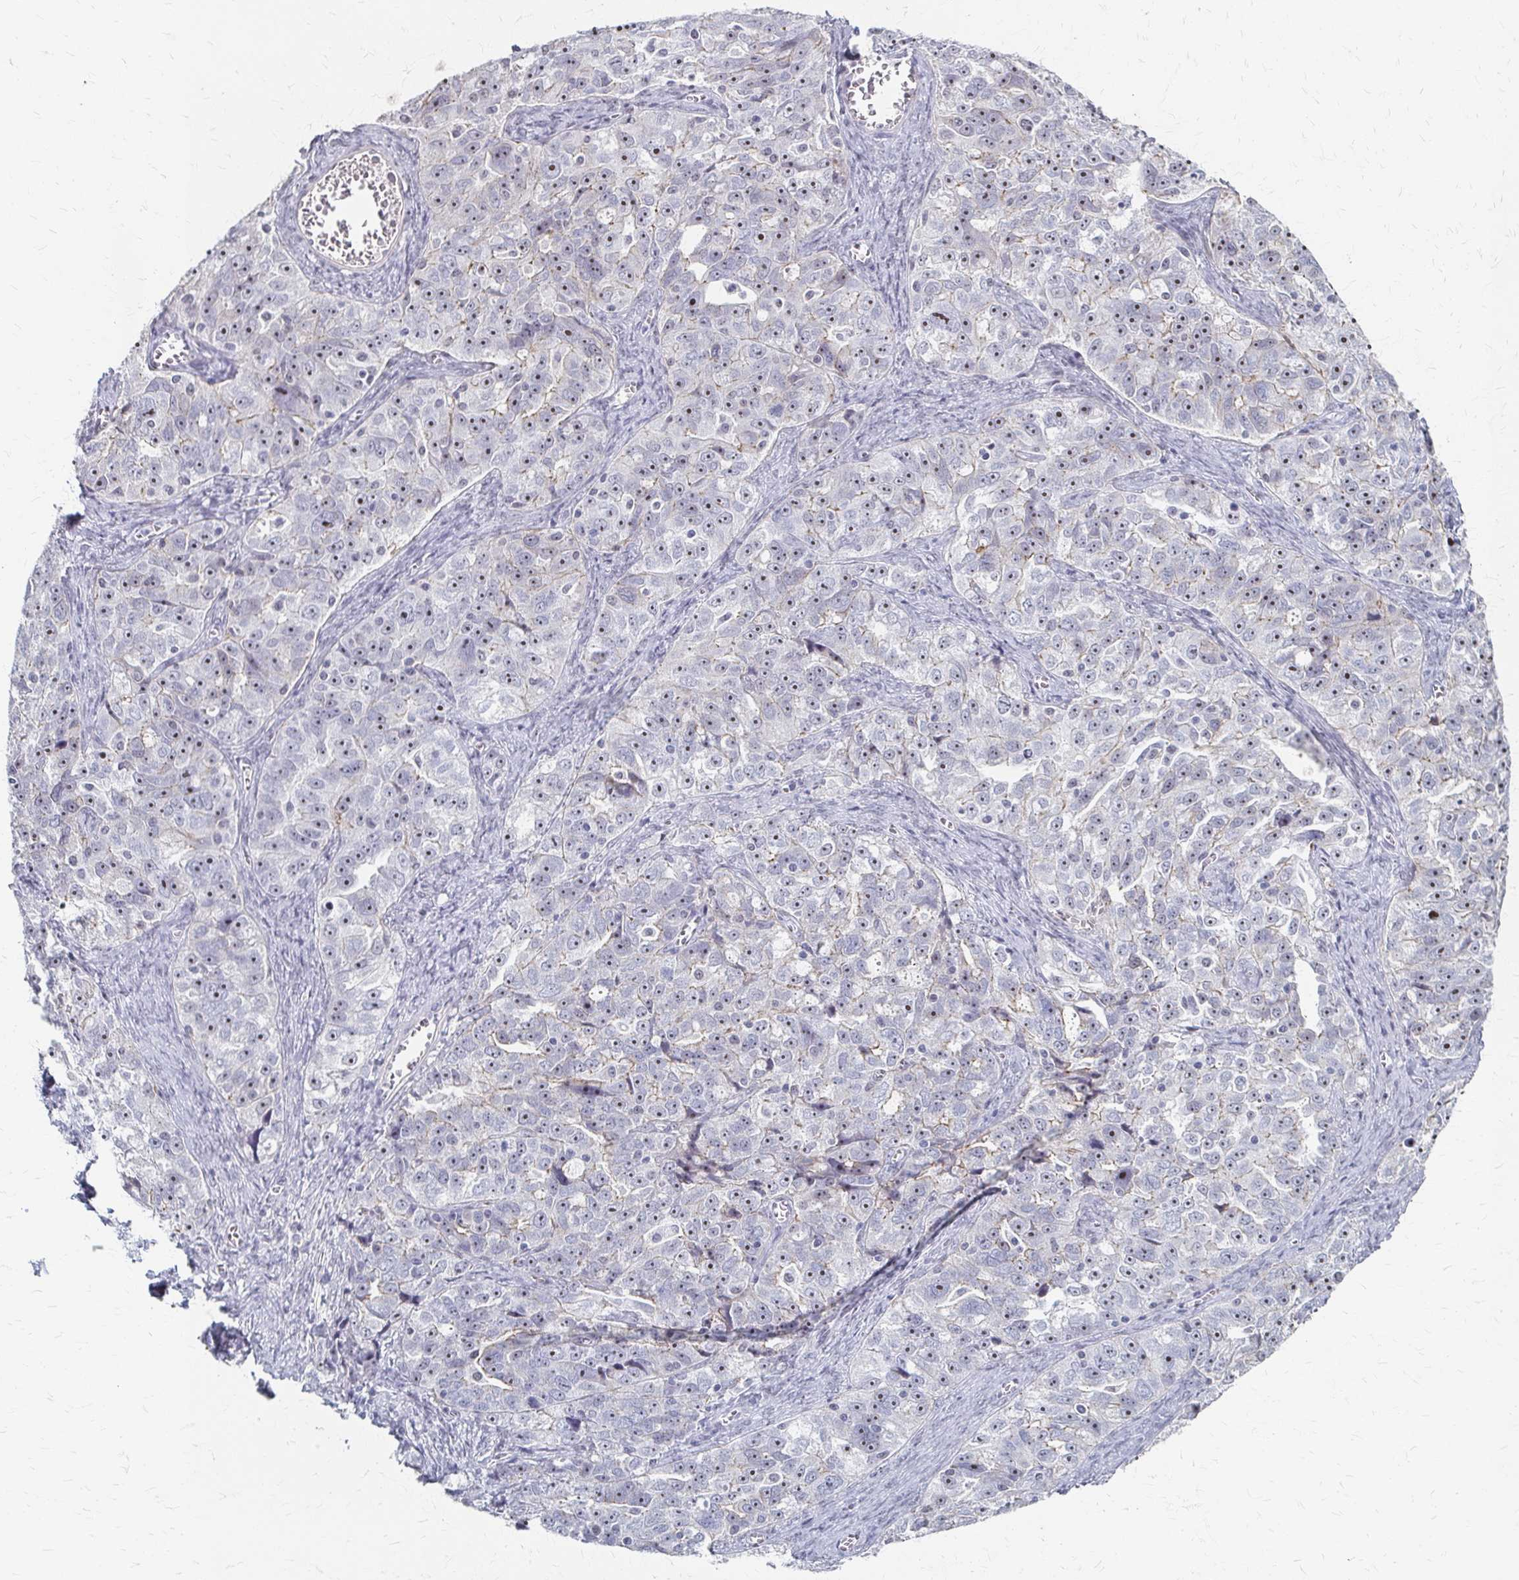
{"staining": {"intensity": "moderate", "quantity": "25%-75%", "location": "nuclear"}, "tissue": "ovarian cancer", "cell_type": "Tumor cells", "image_type": "cancer", "snomed": [{"axis": "morphology", "description": "Cystadenocarcinoma, serous, NOS"}, {"axis": "topography", "description": "Ovary"}], "caption": "Immunohistochemistry of human ovarian serous cystadenocarcinoma demonstrates medium levels of moderate nuclear staining in approximately 25%-75% of tumor cells.", "gene": "PES1", "patient": {"sex": "female", "age": 51}}